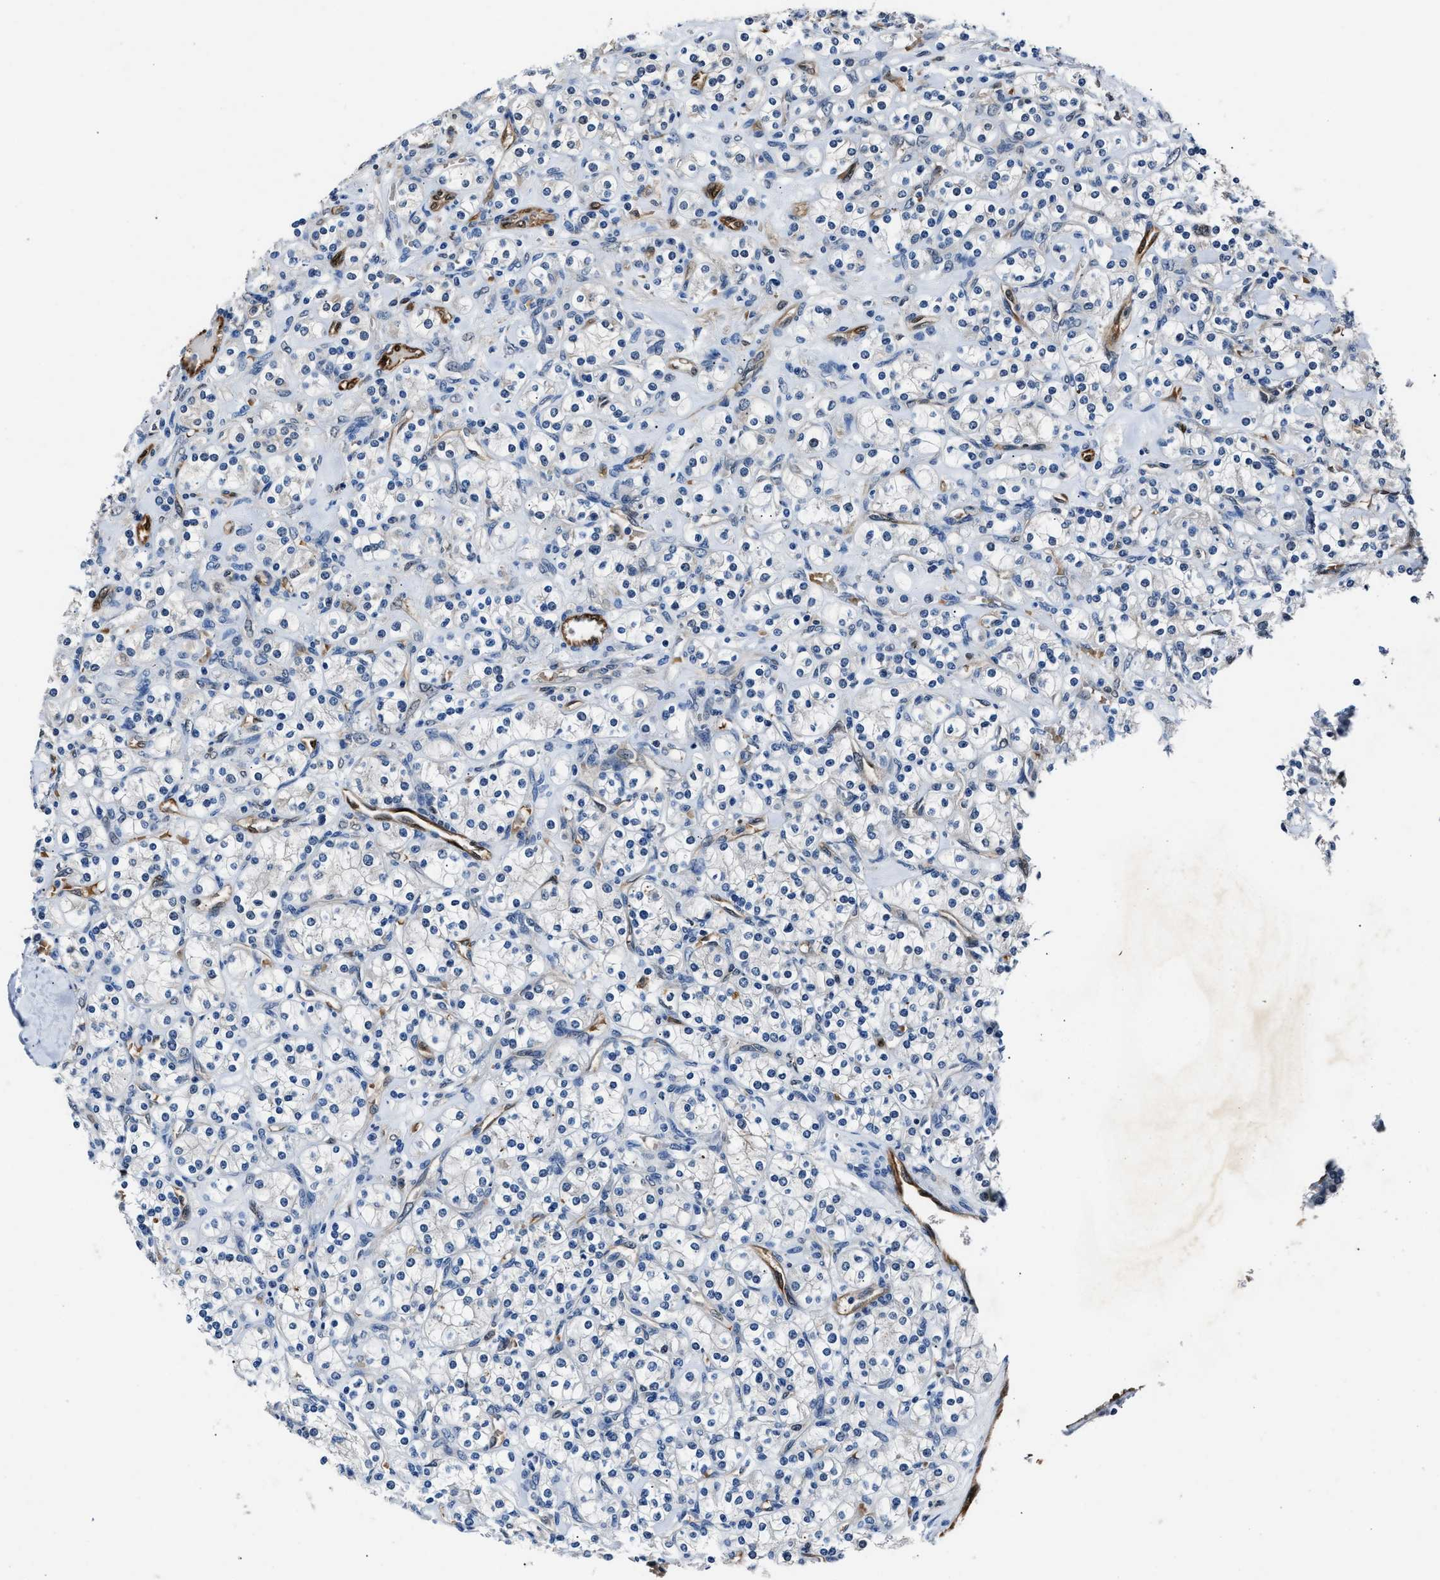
{"staining": {"intensity": "negative", "quantity": "none", "location": "none"}, "tissue": "renal cancer", "cell_type": "Tumor cells", "image_type": "cancer", "snomed": [{"axis": "morphology", "description": "Adenocarcinoma, NOS"}, {"axis": "topography", "description": "Kidney"}], "caption": "IHC image of renal adenocarcinoma stained for a protein (brown), which demonstrates no positivity in tumor cells.", "gene": "PPA1", "patient": {"sex": "male", "age": 77}}